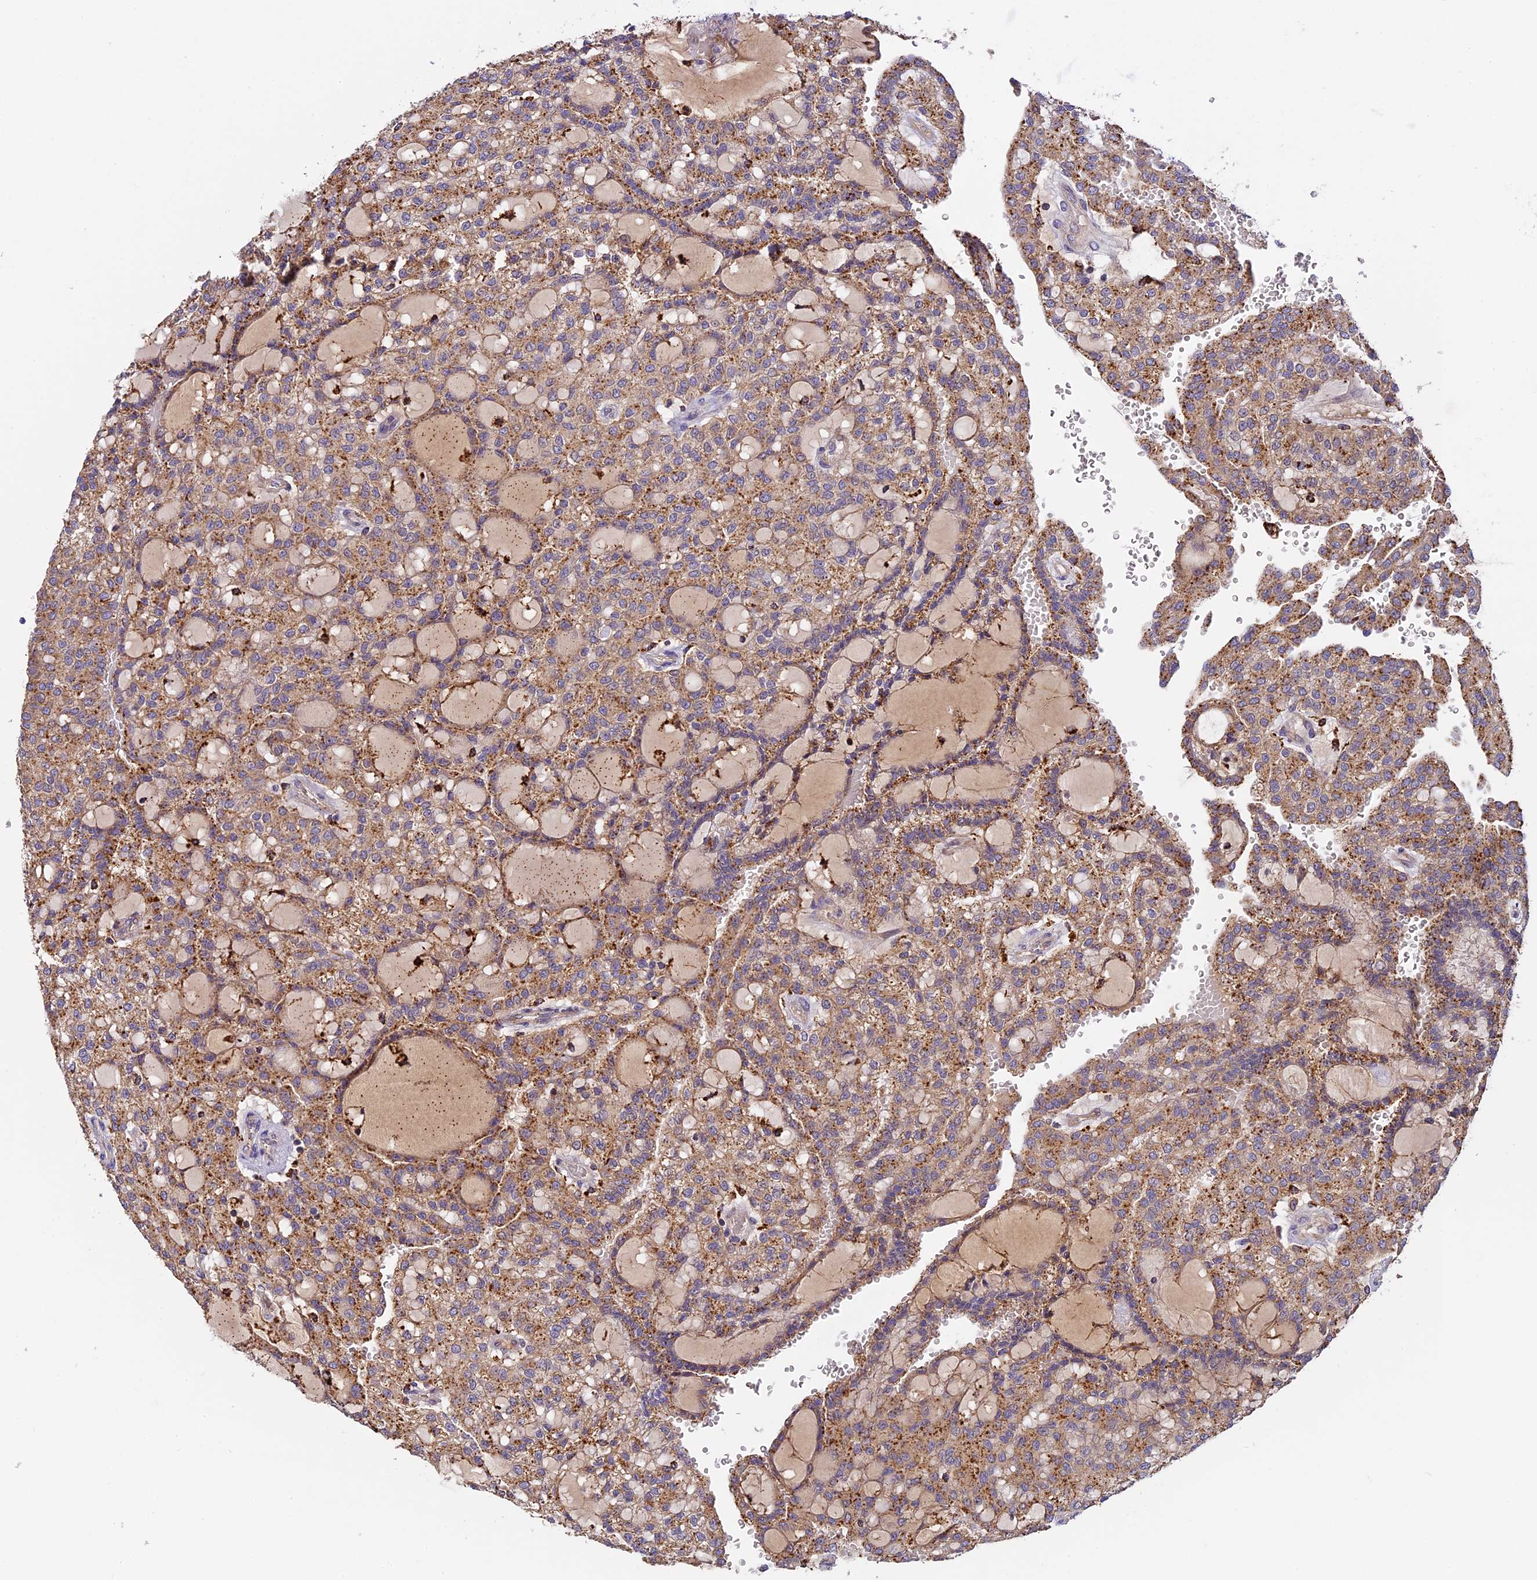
{"staining": {"intensity": "moderate", "quantity": ">75%", "location": "cytoplasmic/membranous"}, "tissue": "renal cancer", "cell_type": "Tumor cells", "image_type": "cancer", "snomed": [{"axis": "morphology", "description": "Adenocarcinoma, NOS"}, {"axis": "topography", "description": "Kidney"}], "caption": "IHC photomicrograph of renal cancer (adenocarcinoma) stained for a protein (brown), which shows medium levels of moderate cytoplasmic/membranous staining in about >75% of tumor cells.", "gene": "COPE", "patient": {"sex": "male", "age": 63}}